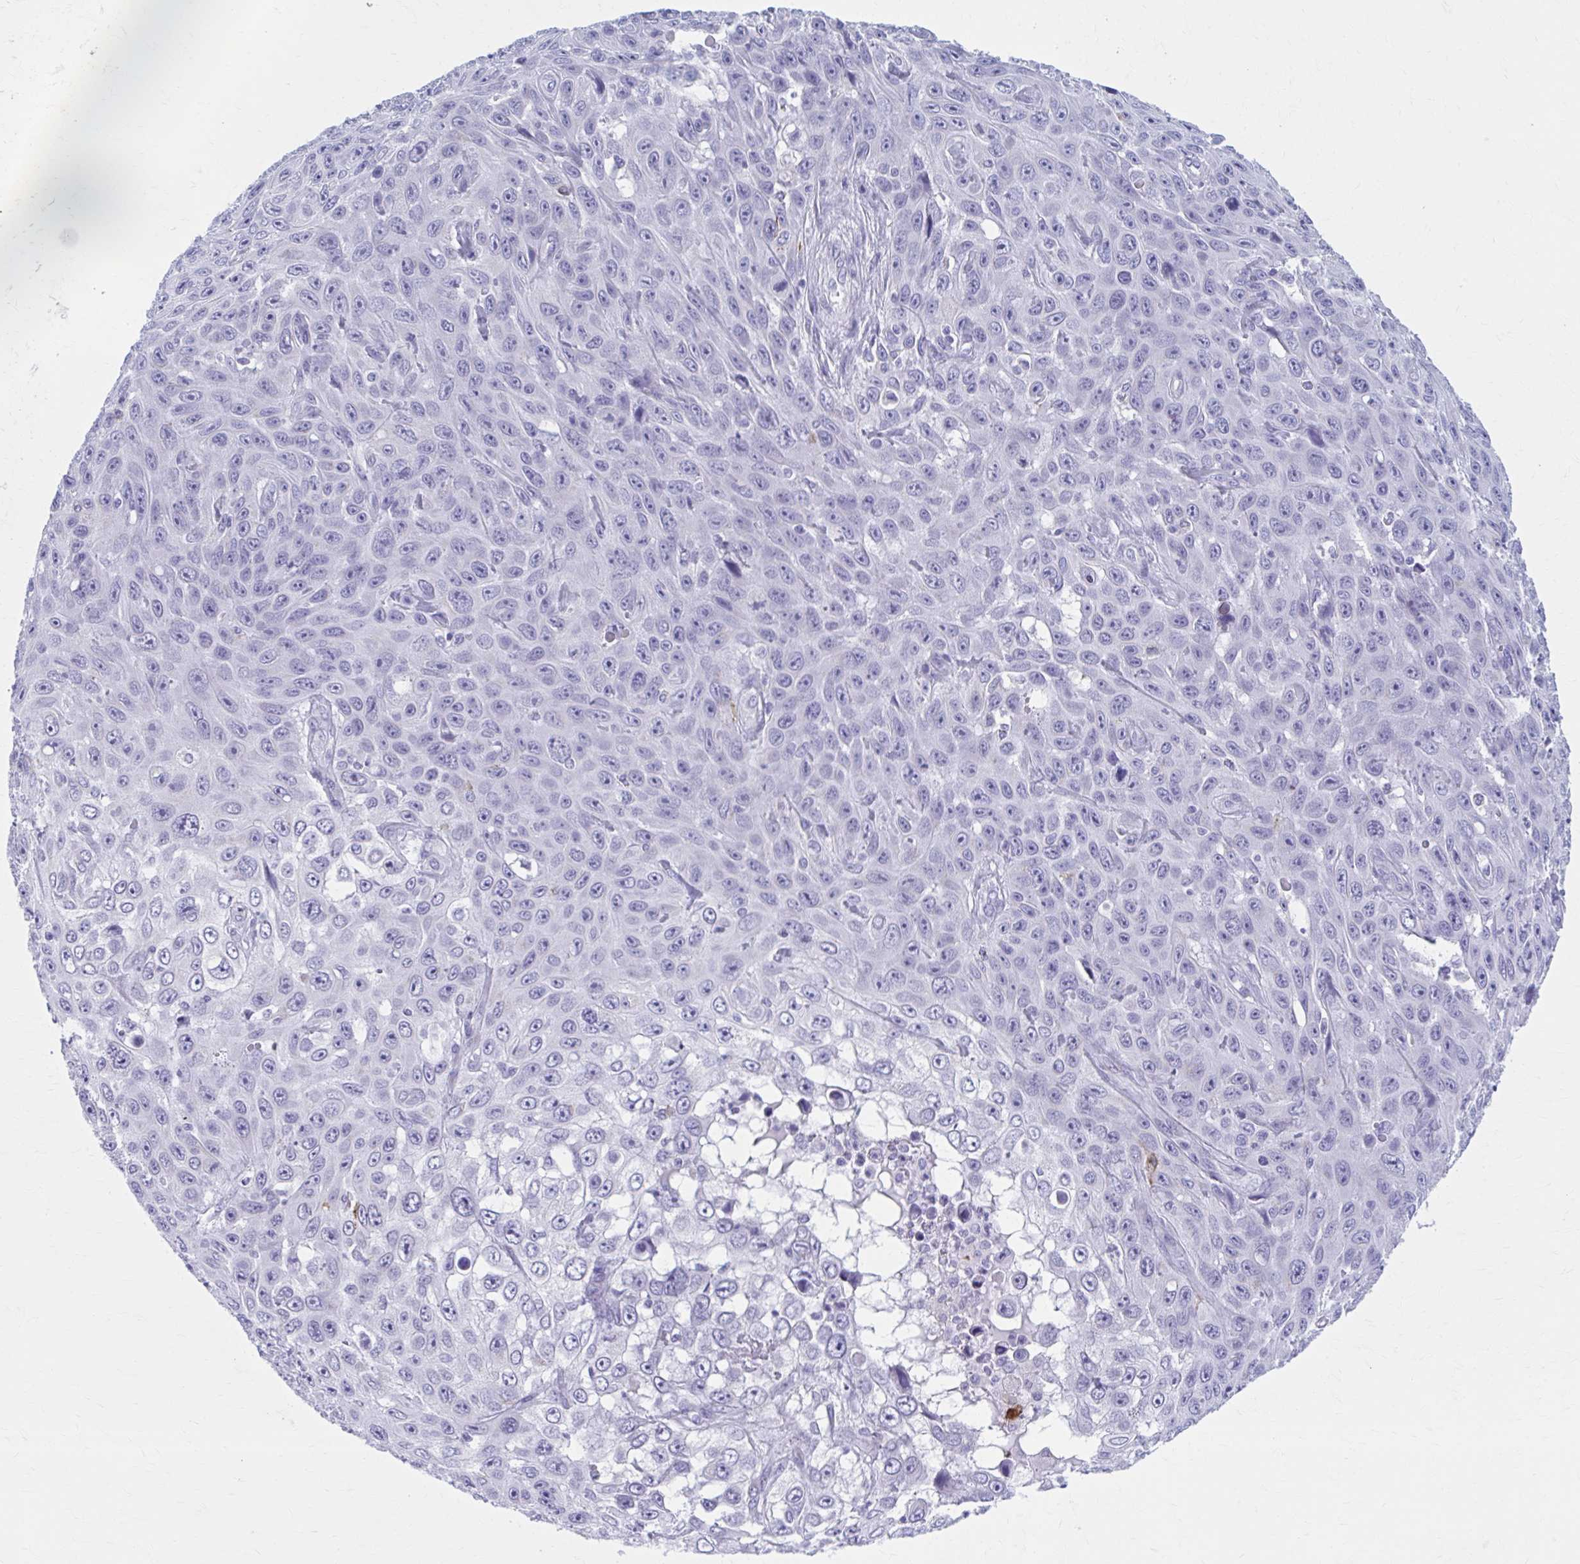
{"staining": {"intensity": "negative", "quantity": "none", "location": "none"}, "tissue": "skin cancer", "cell_type": "Tumor cells", "image_type": "cancer", "snomed": [{"axis": "morphology", "description": "Squamous cell carcinoma, NOS"}, {"axis": "topography", "description": "Skin"}], "caption": "High power microscopy photomicrograph of an immunohistochemistry histopathology image of skin squamous cell carcinoma, revealing no significant staining in tumor cells.", "gene": "KCNE2", "patient": {"sex": "male", "age": 82}}